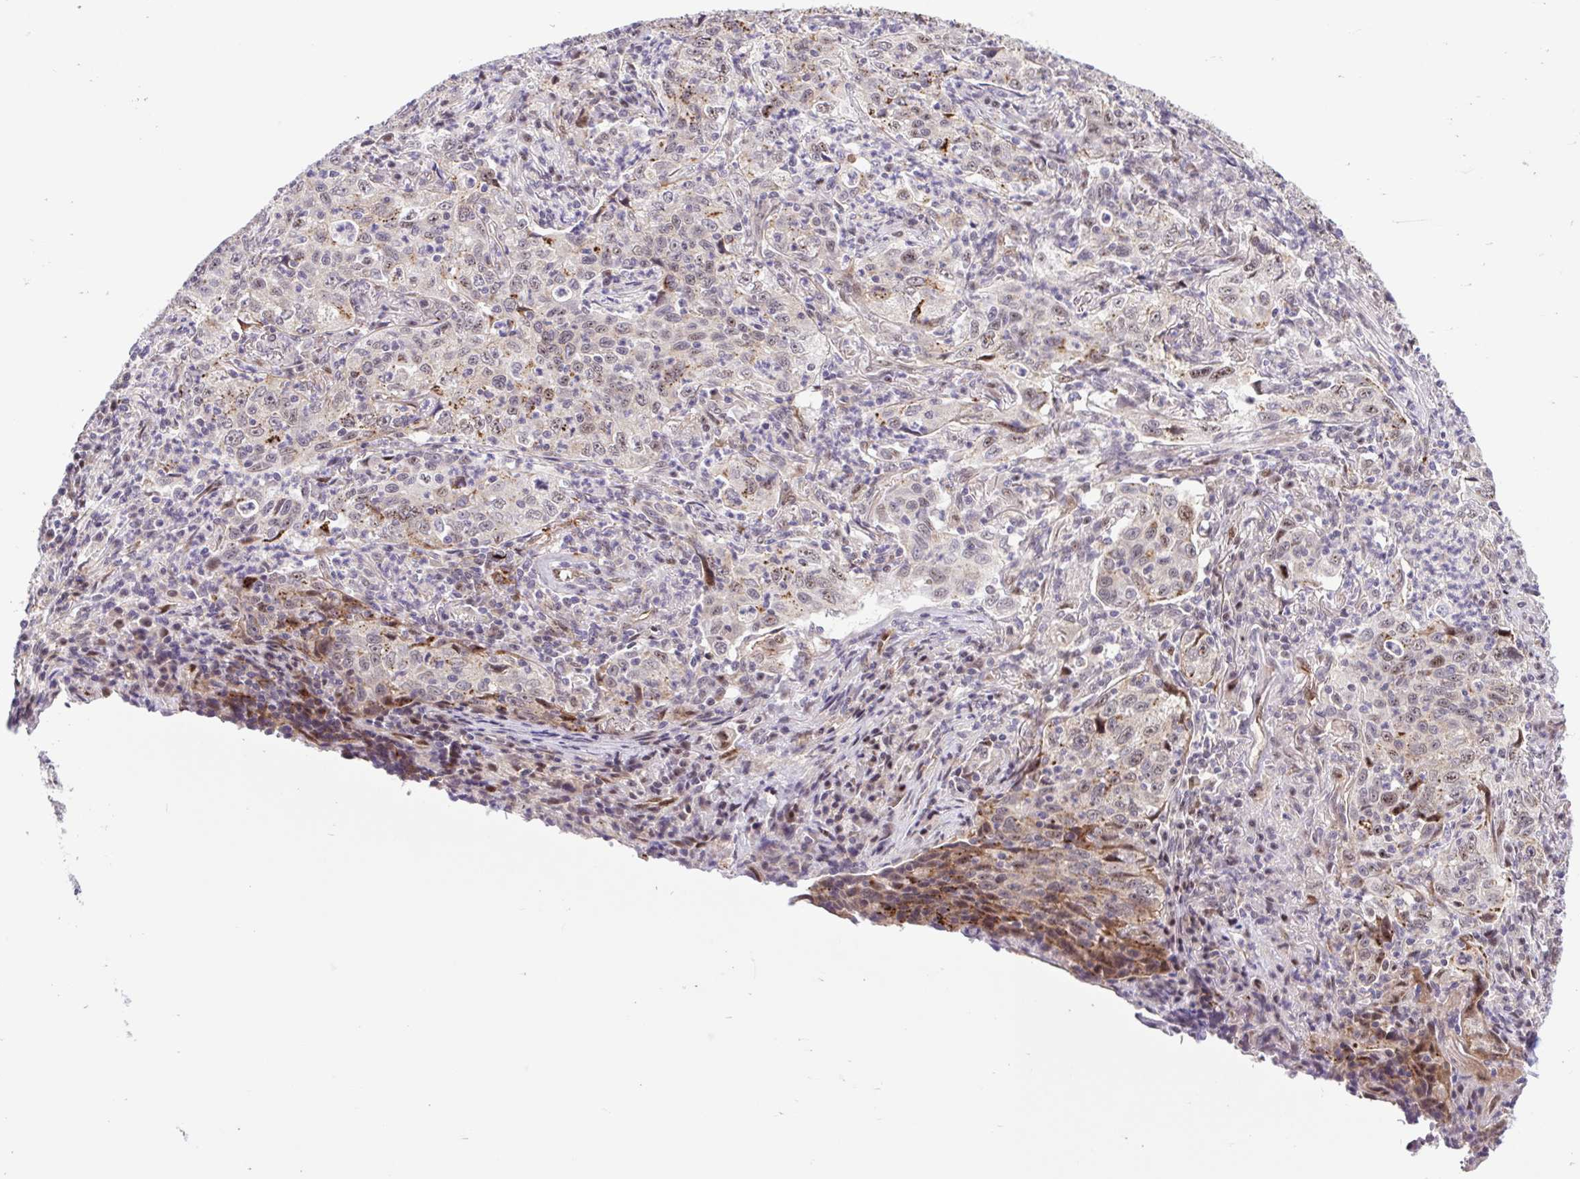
{"staining": {"intensity": "weak", "quantity": "25%-75%", "location": "nuclear"}, "tissue": "lung cancer", "cell_type": "Tumor cells", "image_type": "cancer", "snomed": [{"axis": "morphology", "description": "Squamous cell carcinoma, NOS"}, {"axis": "topography", "description": "Lung"}], "caption": "An image showing weak nuclear expression in approximately 25%-75% of tumor cells in lung squamous cell carcinoma, as visualized by brown immunohistochemical staining.", "gene": "ERG", "patient": {"sex": "male", "age": 71}}